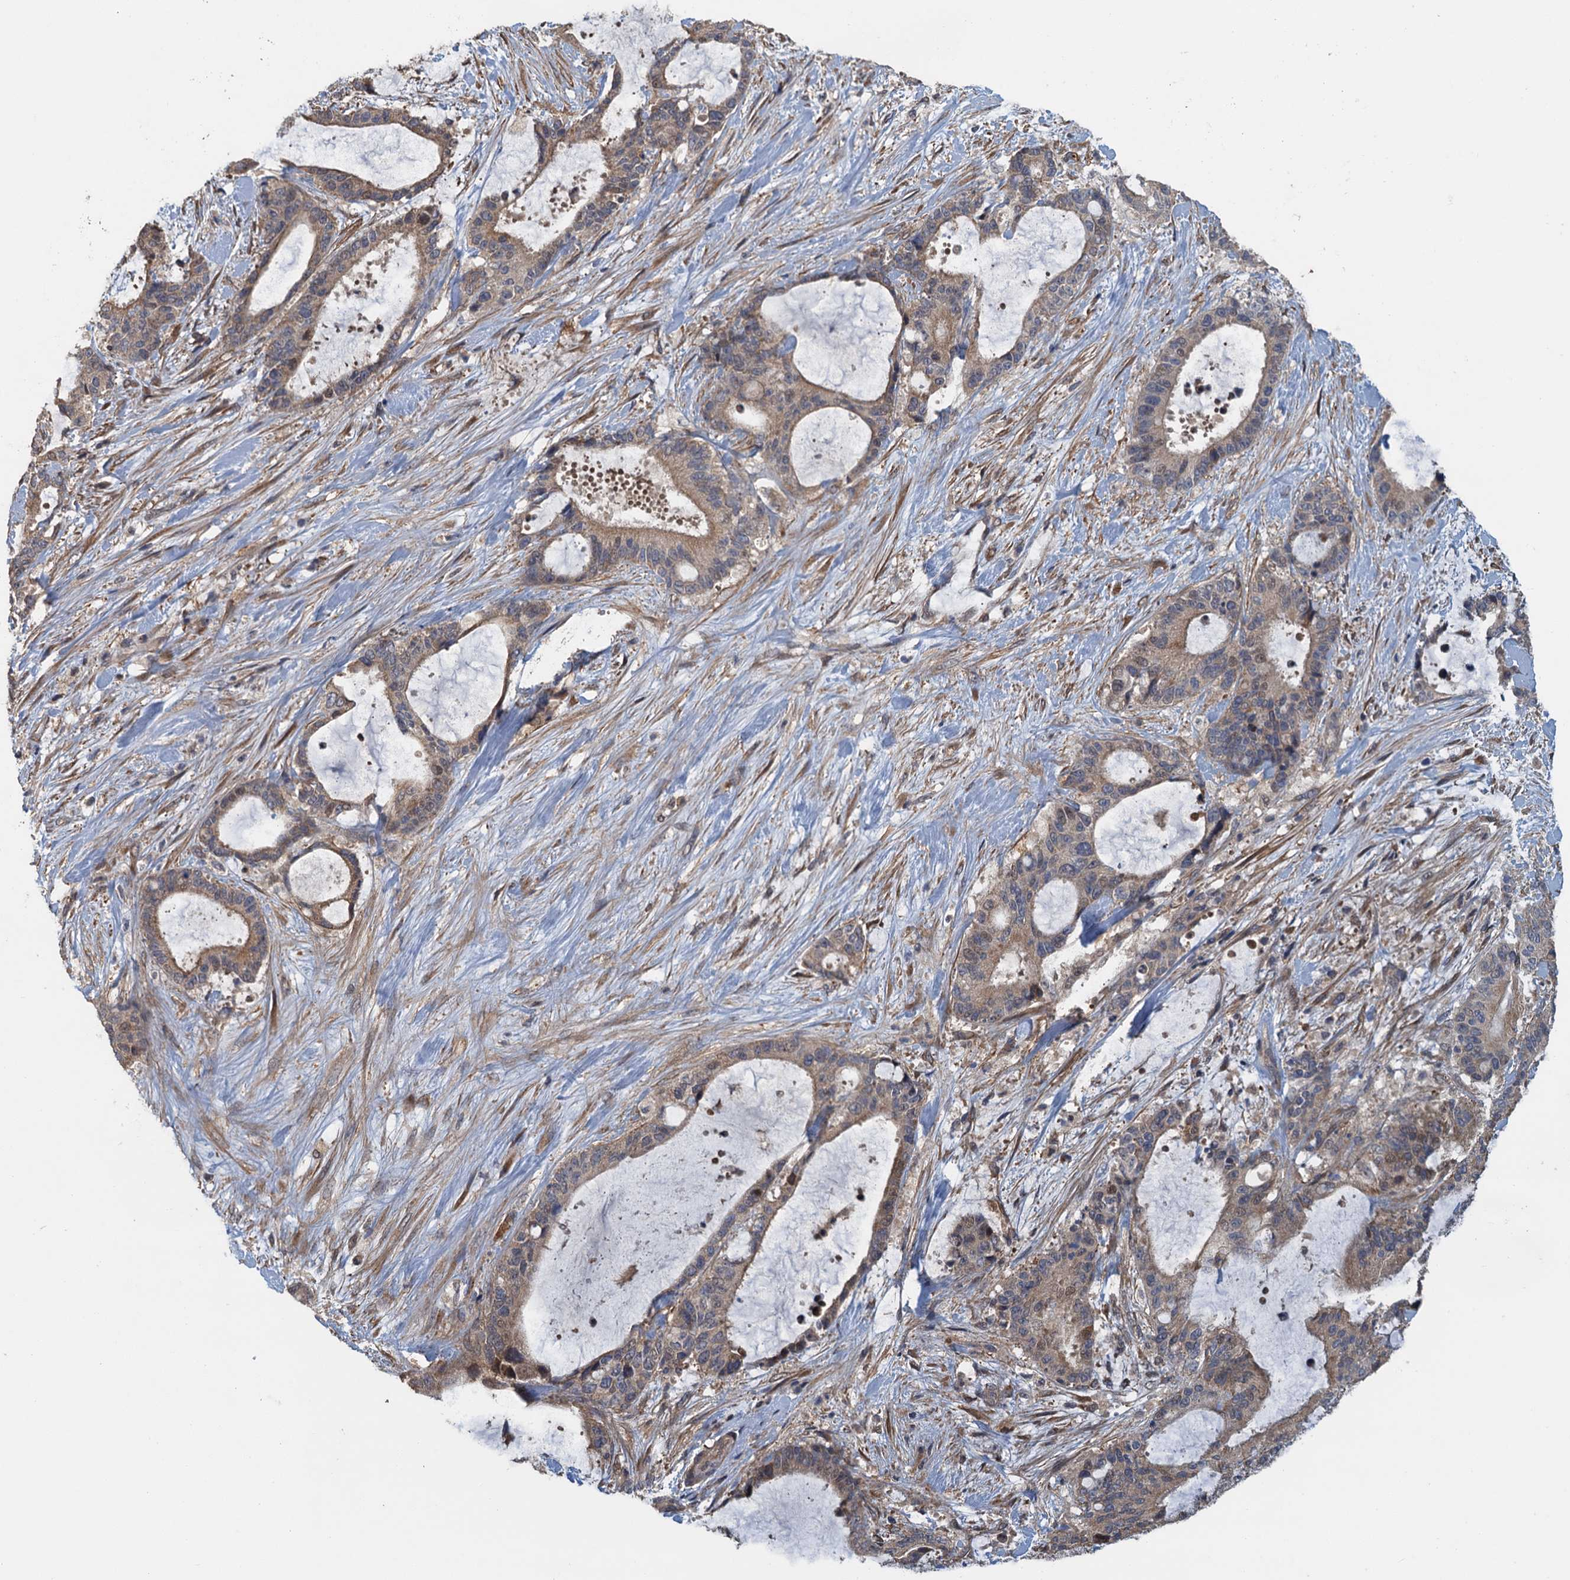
{"staining": {"intensity": "moderate", "quantity": ">75%", "location": "cytoplasmic/membranous"}, "tissue": "liver cancer", "cell_type": "Tumor cells", "image_type": "cancer", "snomed": [{"axis": "morphology", "description": "Normal tissue, NOS"}, {"axis": "morphology", "description": "Cholangiocarcinoma"}, {"axis": "topography", "description": "Liver"}, {"axis": "topography", "description": "Peripheral nerve tissue"}], "caption": "Immunohistochemical staining of liver cholangiocarcinoma reveals medium levels of moderate cytoplasmic/membranous expression in about >75% of tumor cells.", "gene": "MEAK7", "patient": {"sex": "female", "age": 73}}